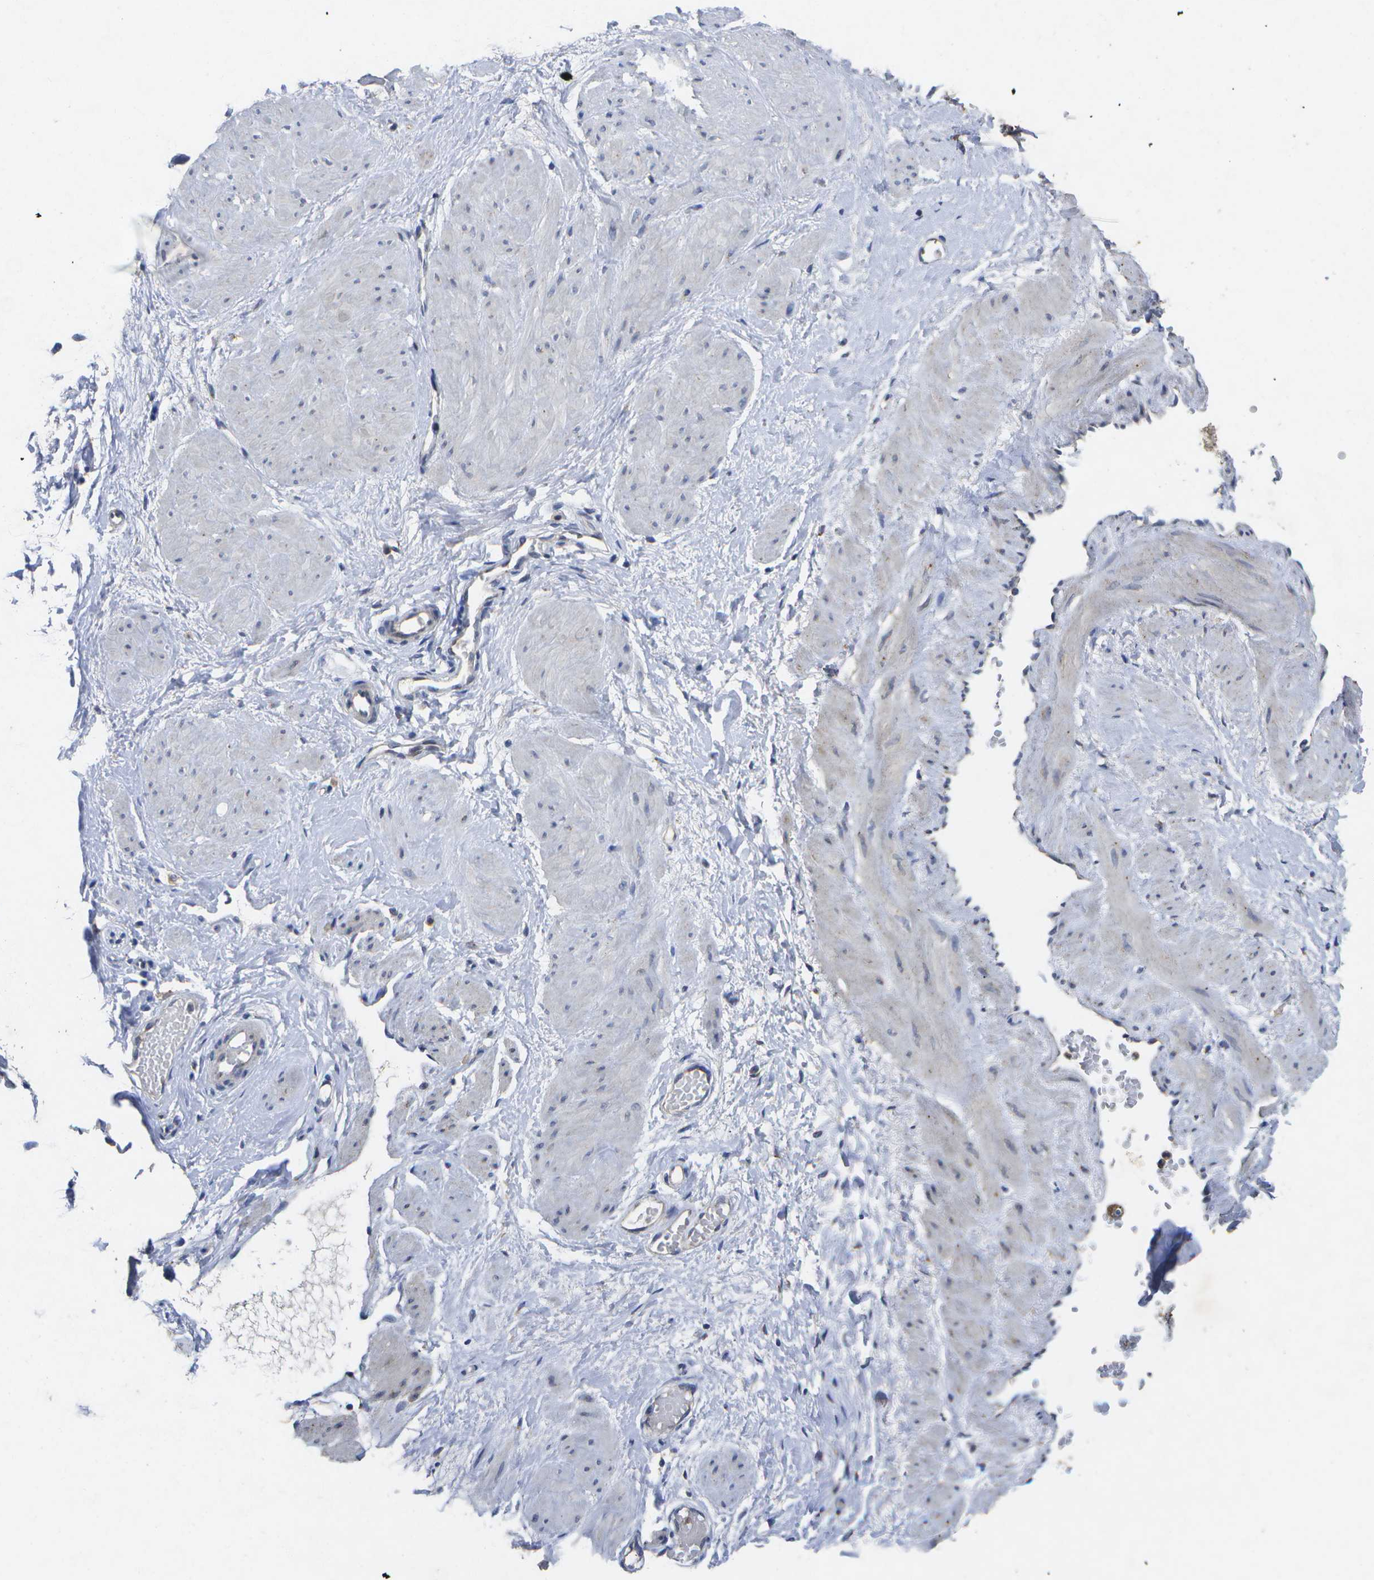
{"staining": {"intensity": "moderate", "quantity": ">75%", "location": "cytoplasmic/membranous"}, "tissue": "adipose tissue", "cell_type": "Adipocytes", "image_type": "normal", "snomed": [{"axis": "morphology", "description": "Normal tissue, NOS"}, {"axis": "topography", "description": "Soft tissue"}, {"axis": "topography", "description": "Vascular tissue"}], "caption": "Approximately >75% of adipocytes in unremarkable adipose tissue exhibit moderate cytoplasmic/membranous protein positivity as visualized by brown immunohistochemical staining.", "gene": "KDELR1", "patient": {"sex": "female", "age": 35}}